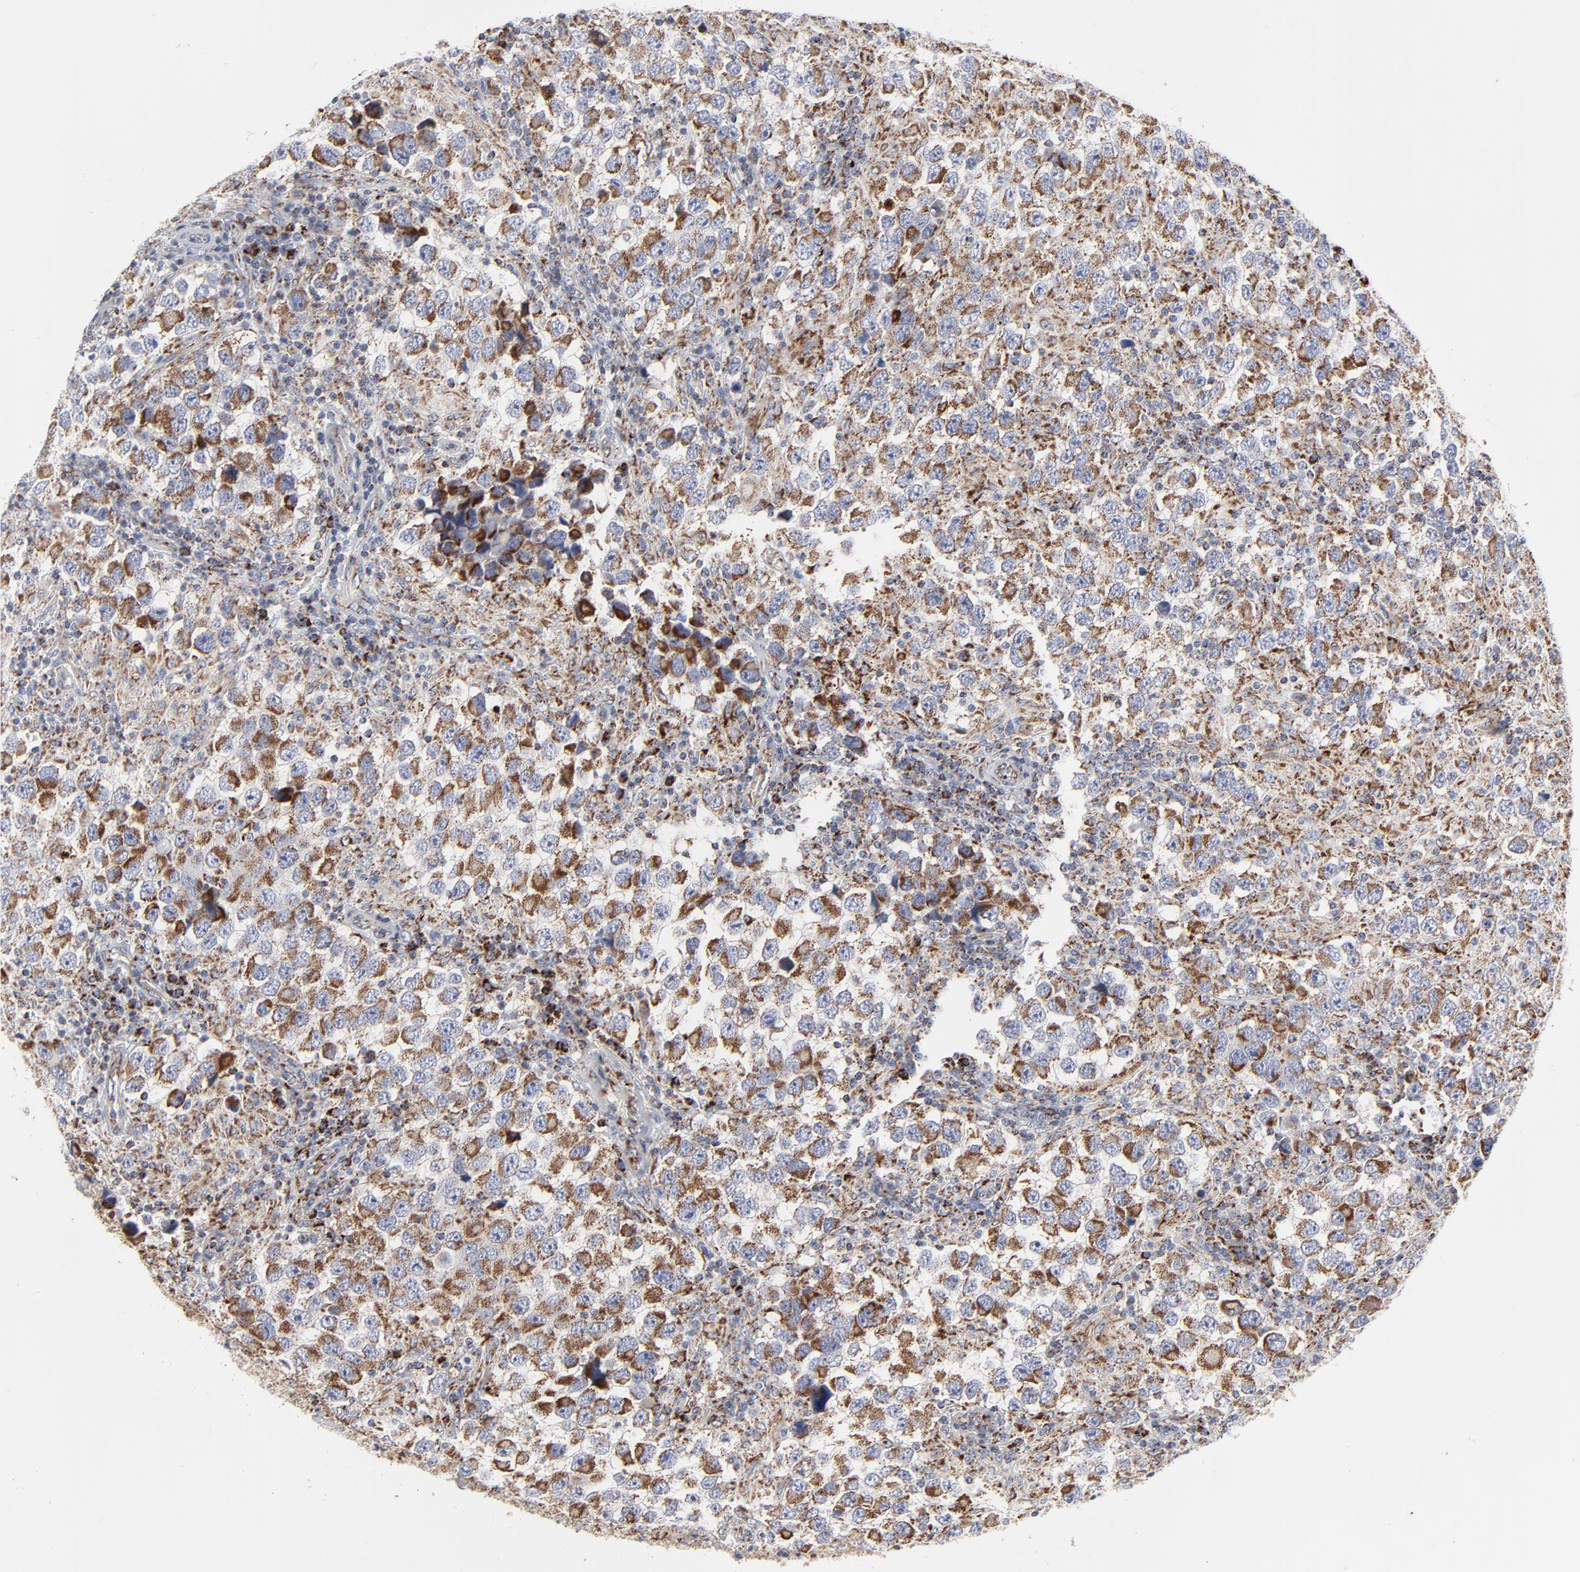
{"staining": {"intensity": "moderate", "quantity": ">75%", "location": "cytoplasmic/membranous"}, "tissue": "testis cancer", "cell_type": "Tumor cells", "image_type": "cancer", "snomed": [{"axis": "morphology", "description": "Carcinoma, Embryonal, NOS"}, {"axis": "topography", "description": "Testis"}], "caption": "Testis cancer stained for a protein displays moderate cytoplasmic/membranous positivity in tumor cells.", "gene": "TXNRD2", "patient": {"sex": "male", "age": 21}}